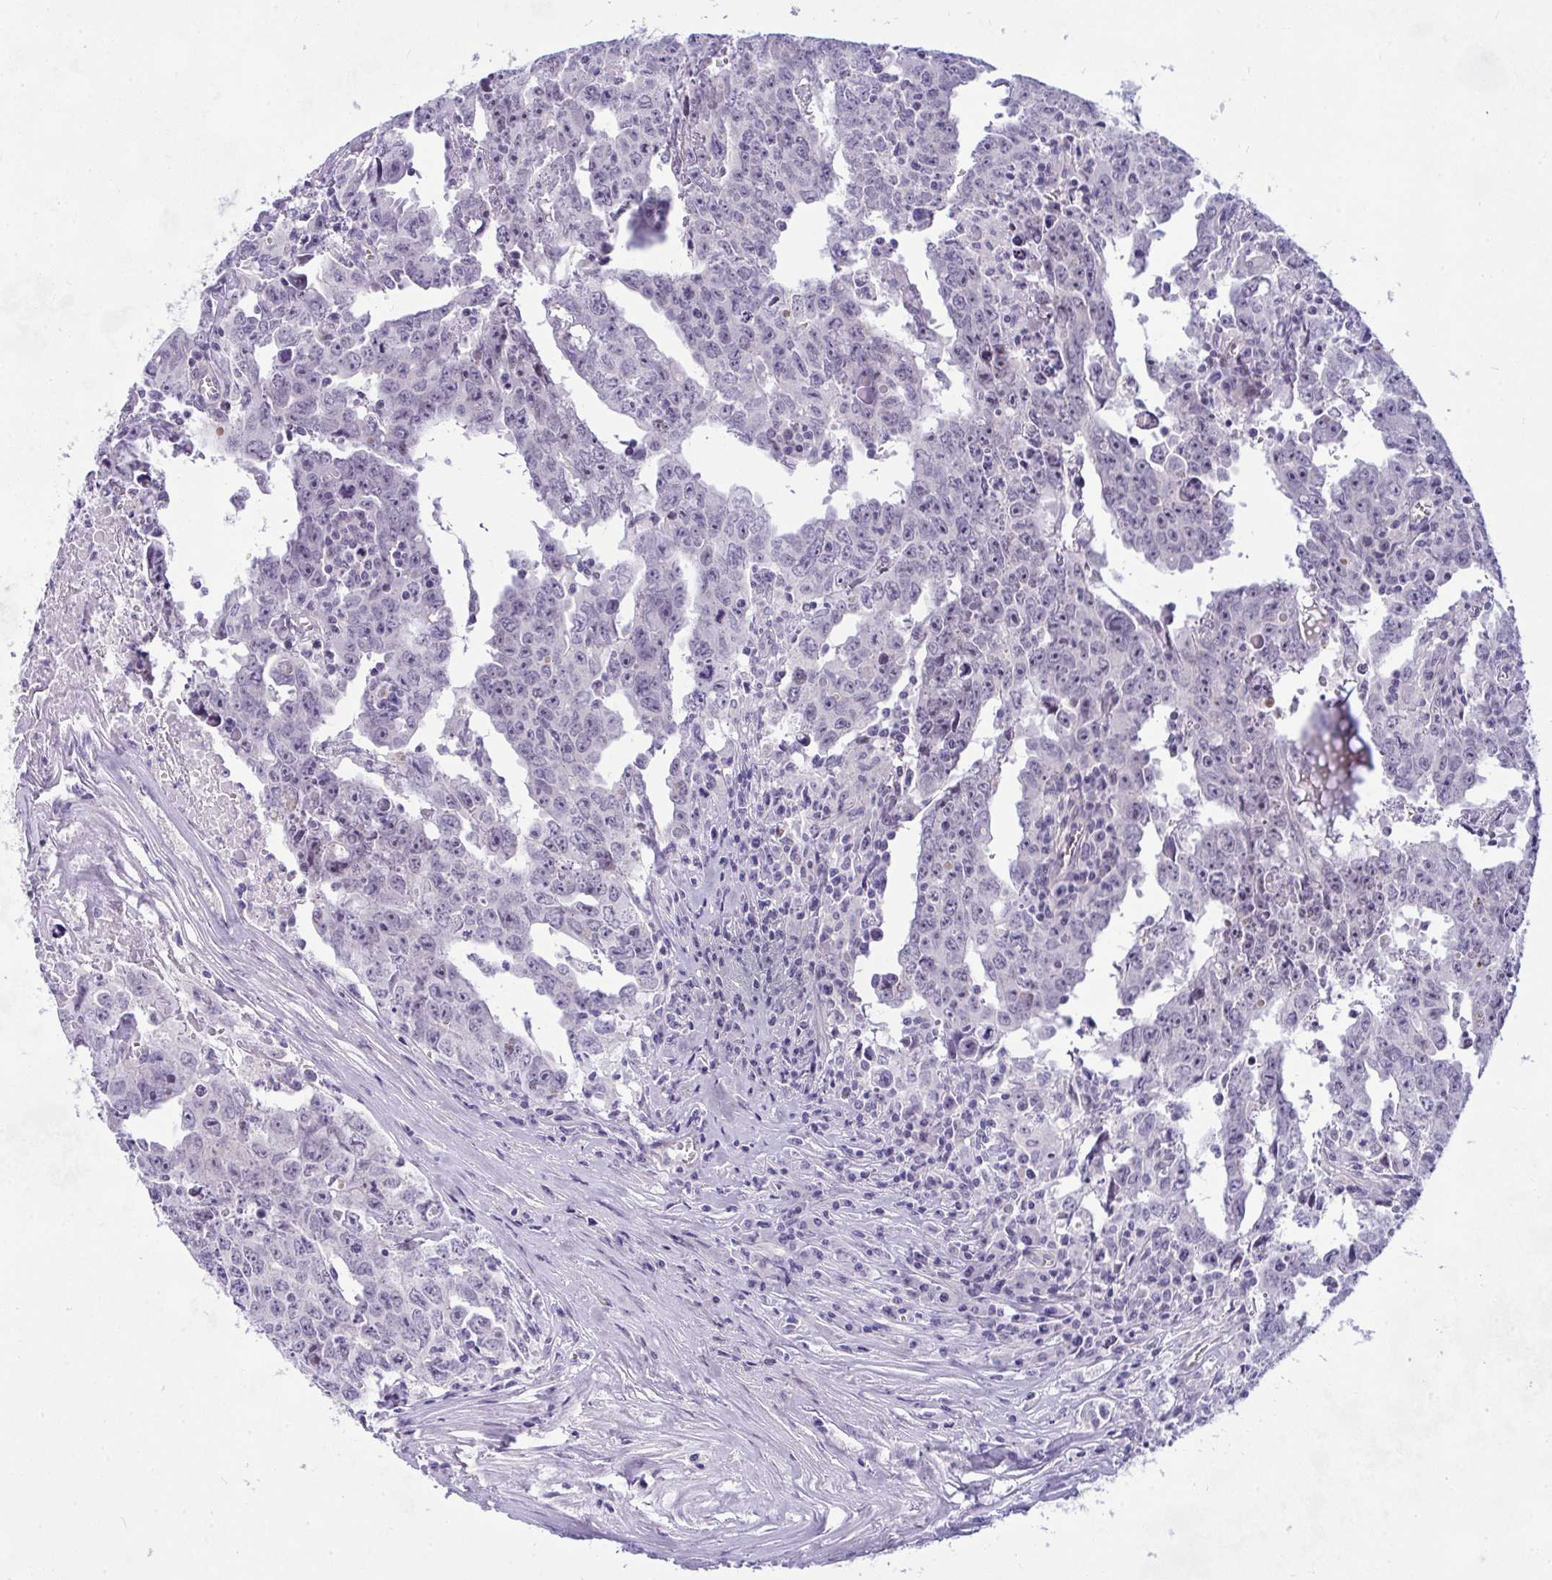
{"staining": {"intensity": "negative", "quantity": "none", "location": "none"}, "tissue": "testis cancer", "cell_type": "Tumor cells", "image_type": "cancer", "snomed": [{"axis": "morphology", "description": "Carcinoma, Embryonal, NOS"}, {"axis": "topography", "description": "Testis"}], "caption": "IHC of human testis cancer (embryonal carcinoma) shows no positivity in tumor cells.", "gene": "NFXL1", "patient": {"sex": "male", "age": 22}}